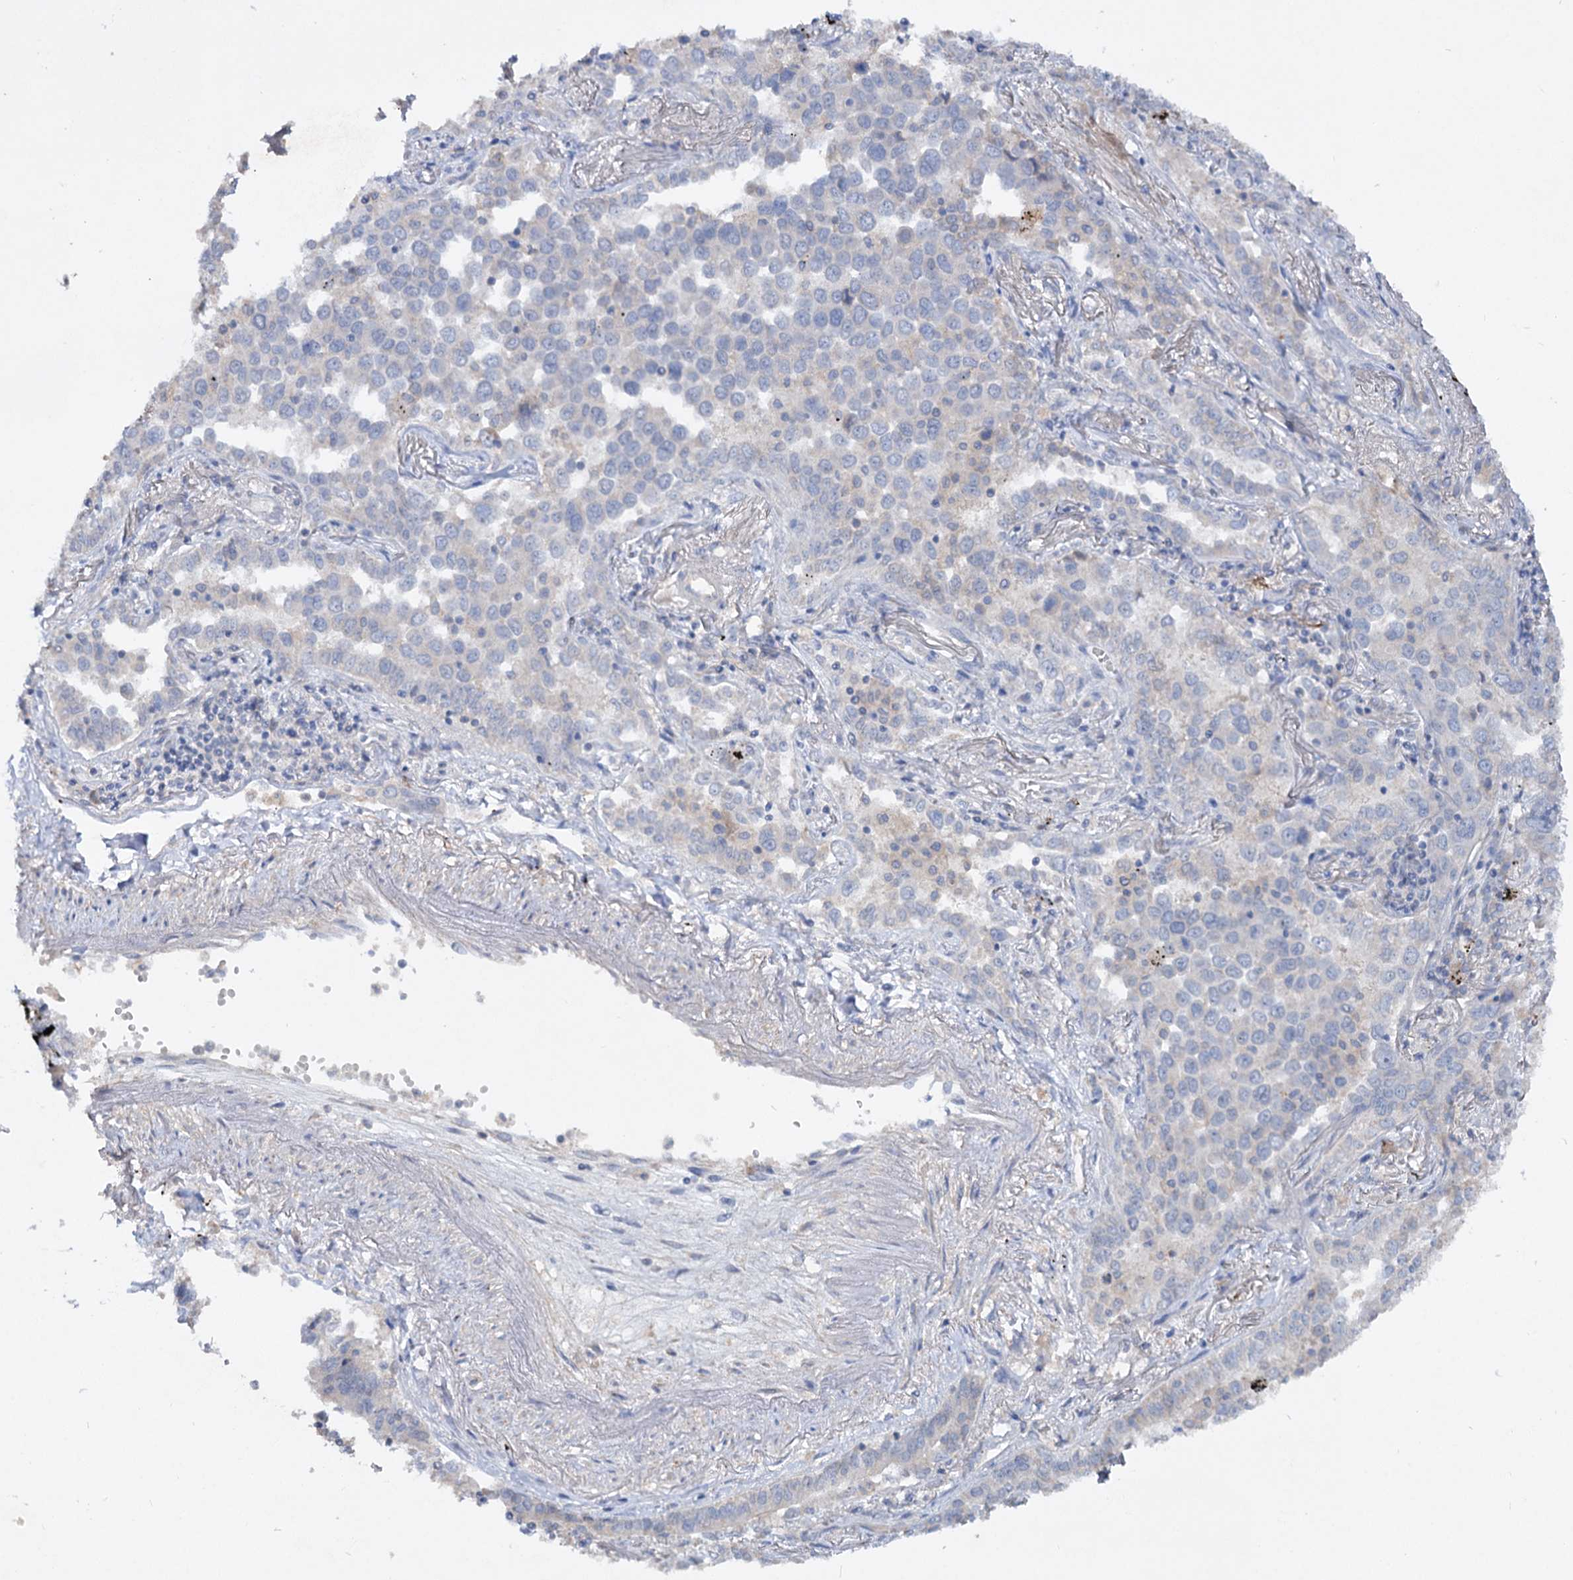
{"staining": {"intensity": "negative", "quantity": "none", "location": "cytoplasmic/membranous"}, "tissue": "lung cancer", "cell_type": "Tumor cells", "image_type": "cancer", "snomed": [{"axis": "morphology", "description": "Adenocarcinoma, NOS"}, {"axis": "topography", "description": "Lung"}], "caption": "This is an IHC micrograph of lung adenocarcinoma. There is no positivity in tumor cells.", "gene": "ATP4A", "patient": {"sex": "male", "age": 67}}